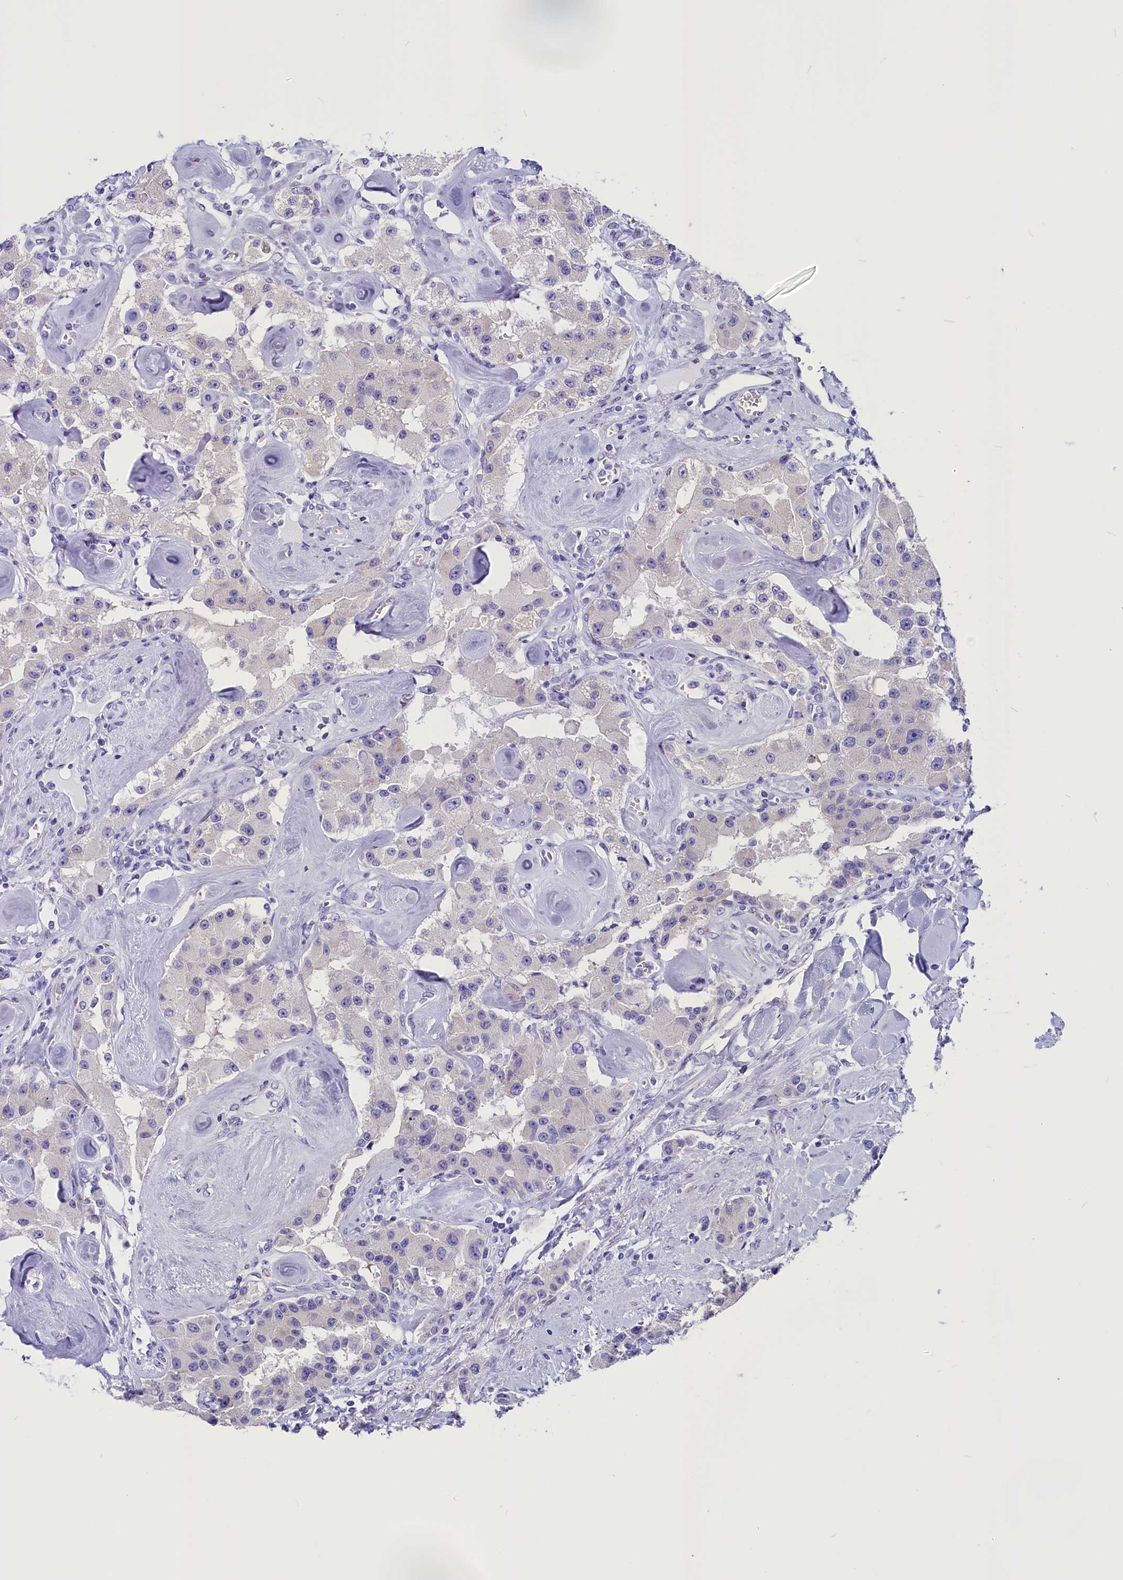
{"staining": {"intensity": "negative", "quantity": "none", "location": "none"}, "tissue": "carcinoid", "cell_type": "Tumor cells", "image_type": "cancer", "snomed": [{"axis": "morphology", "description": "Carcinoid, malignant, NOS"}, {"axis": "topography", "description": "Pancreas"}], "caption": "The micrograph reveals no significant staining in tumor cells of malignant carcinoid. The staining was performed using DAB (3,3'-diaminobenzidine) to visualize the protein expression in brown, while the nuclei were stained in blue with hematoxylin (Magnification: 20x).", "gene": "AP3B2", "patient": {"sex": "male", "age": 41}}